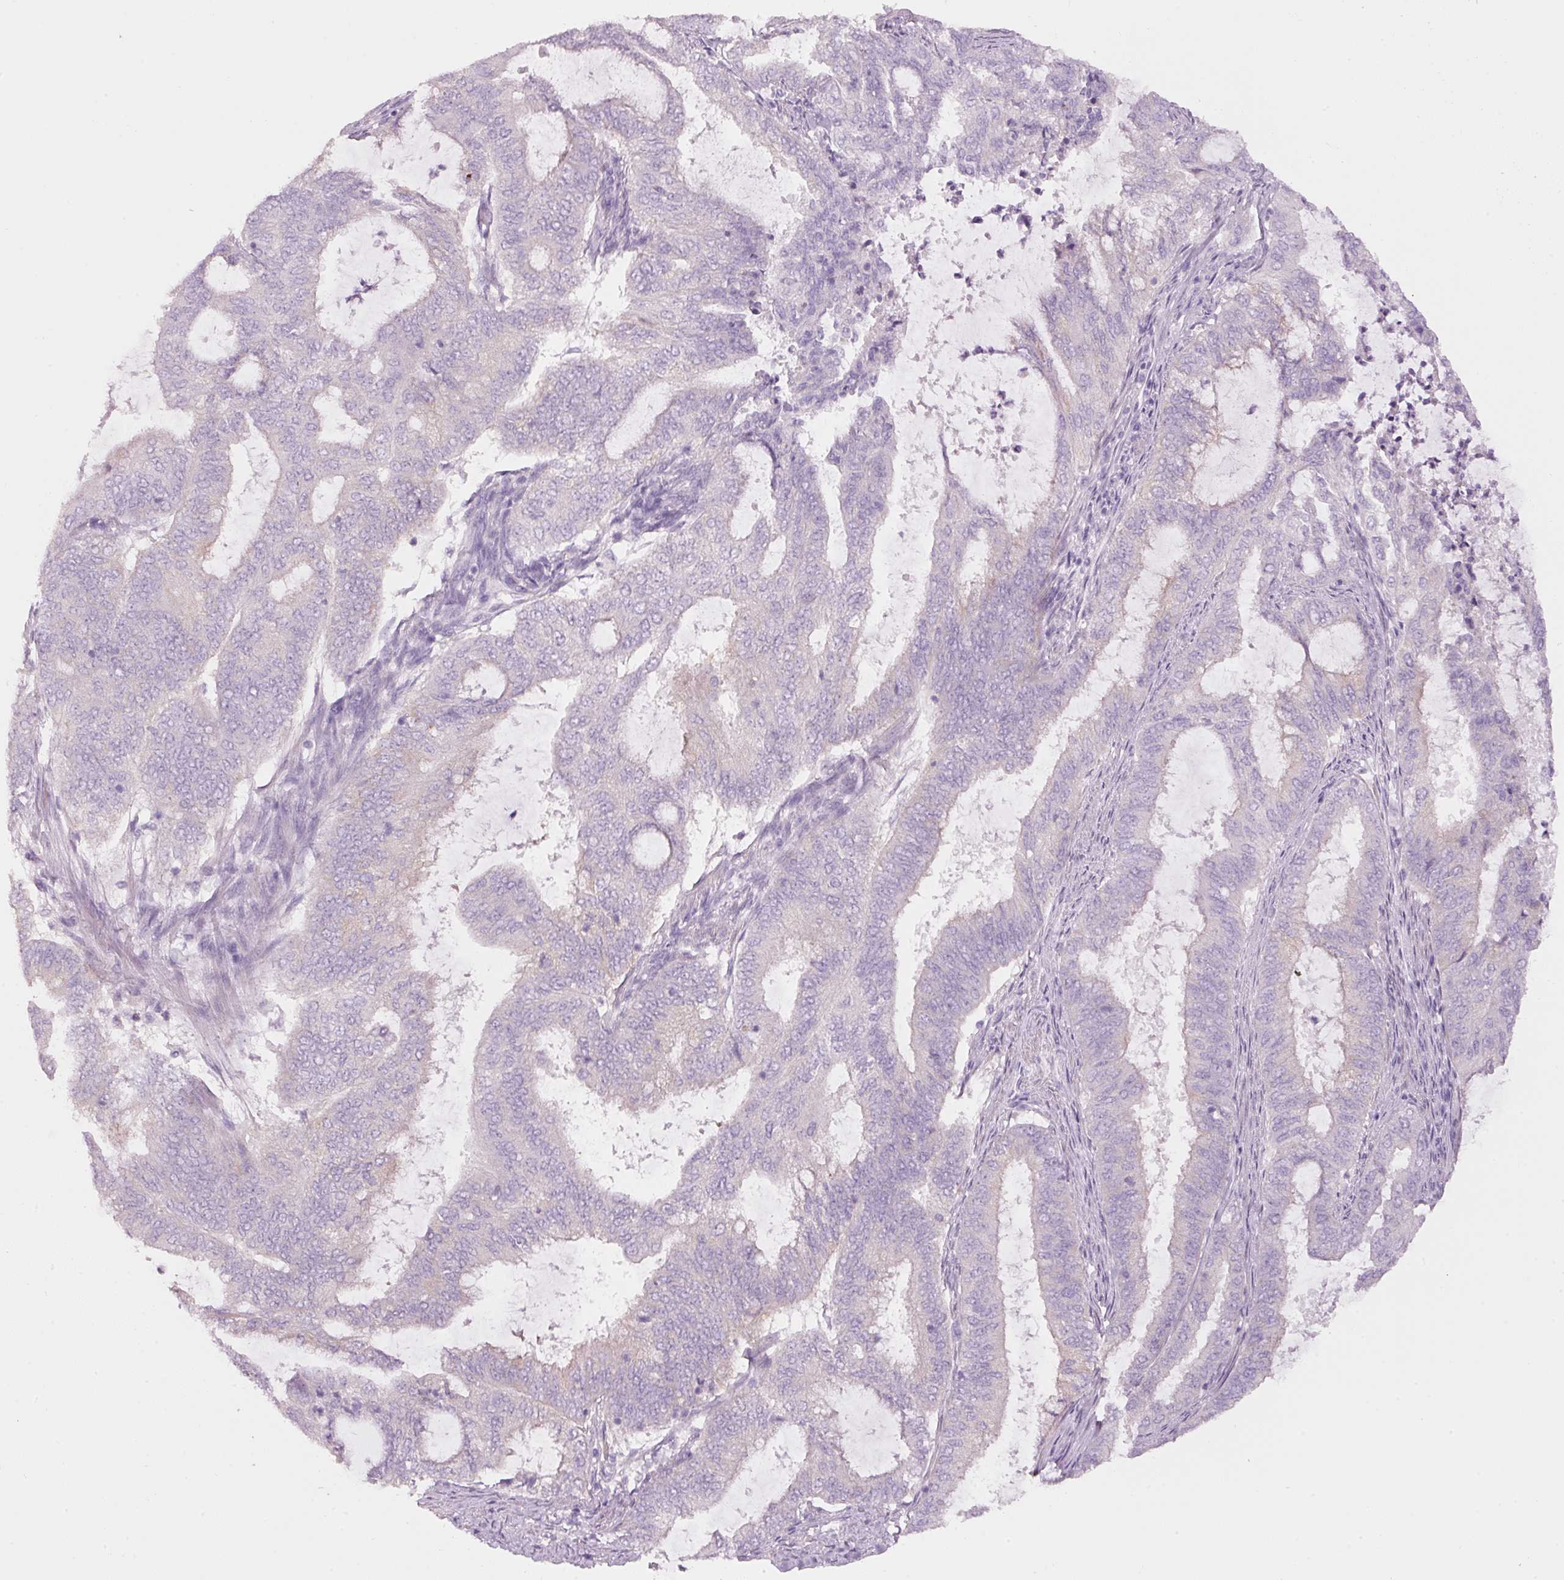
{"staining": {"intensity": "negative", "quantity": "none", "location": "none"}, "tissue": "endometrial cancer", "cell_type": "Tumor cells", "image_type": "cancer", "snomed": [{"axis": "morphology", "description": "Adenocarcinoma, NOS"}, {"axis": "topography", "description": "Endometrium"}], "caption": "An immunohistochemistry (IHC) micrograph of adenocarcinoma (endometrial) is shown. There is no staining in tumor cells of adenocarcinoma (endometrial).", "gene": "PDXDC1", "patient": {"sex": "female", "age": 51}}